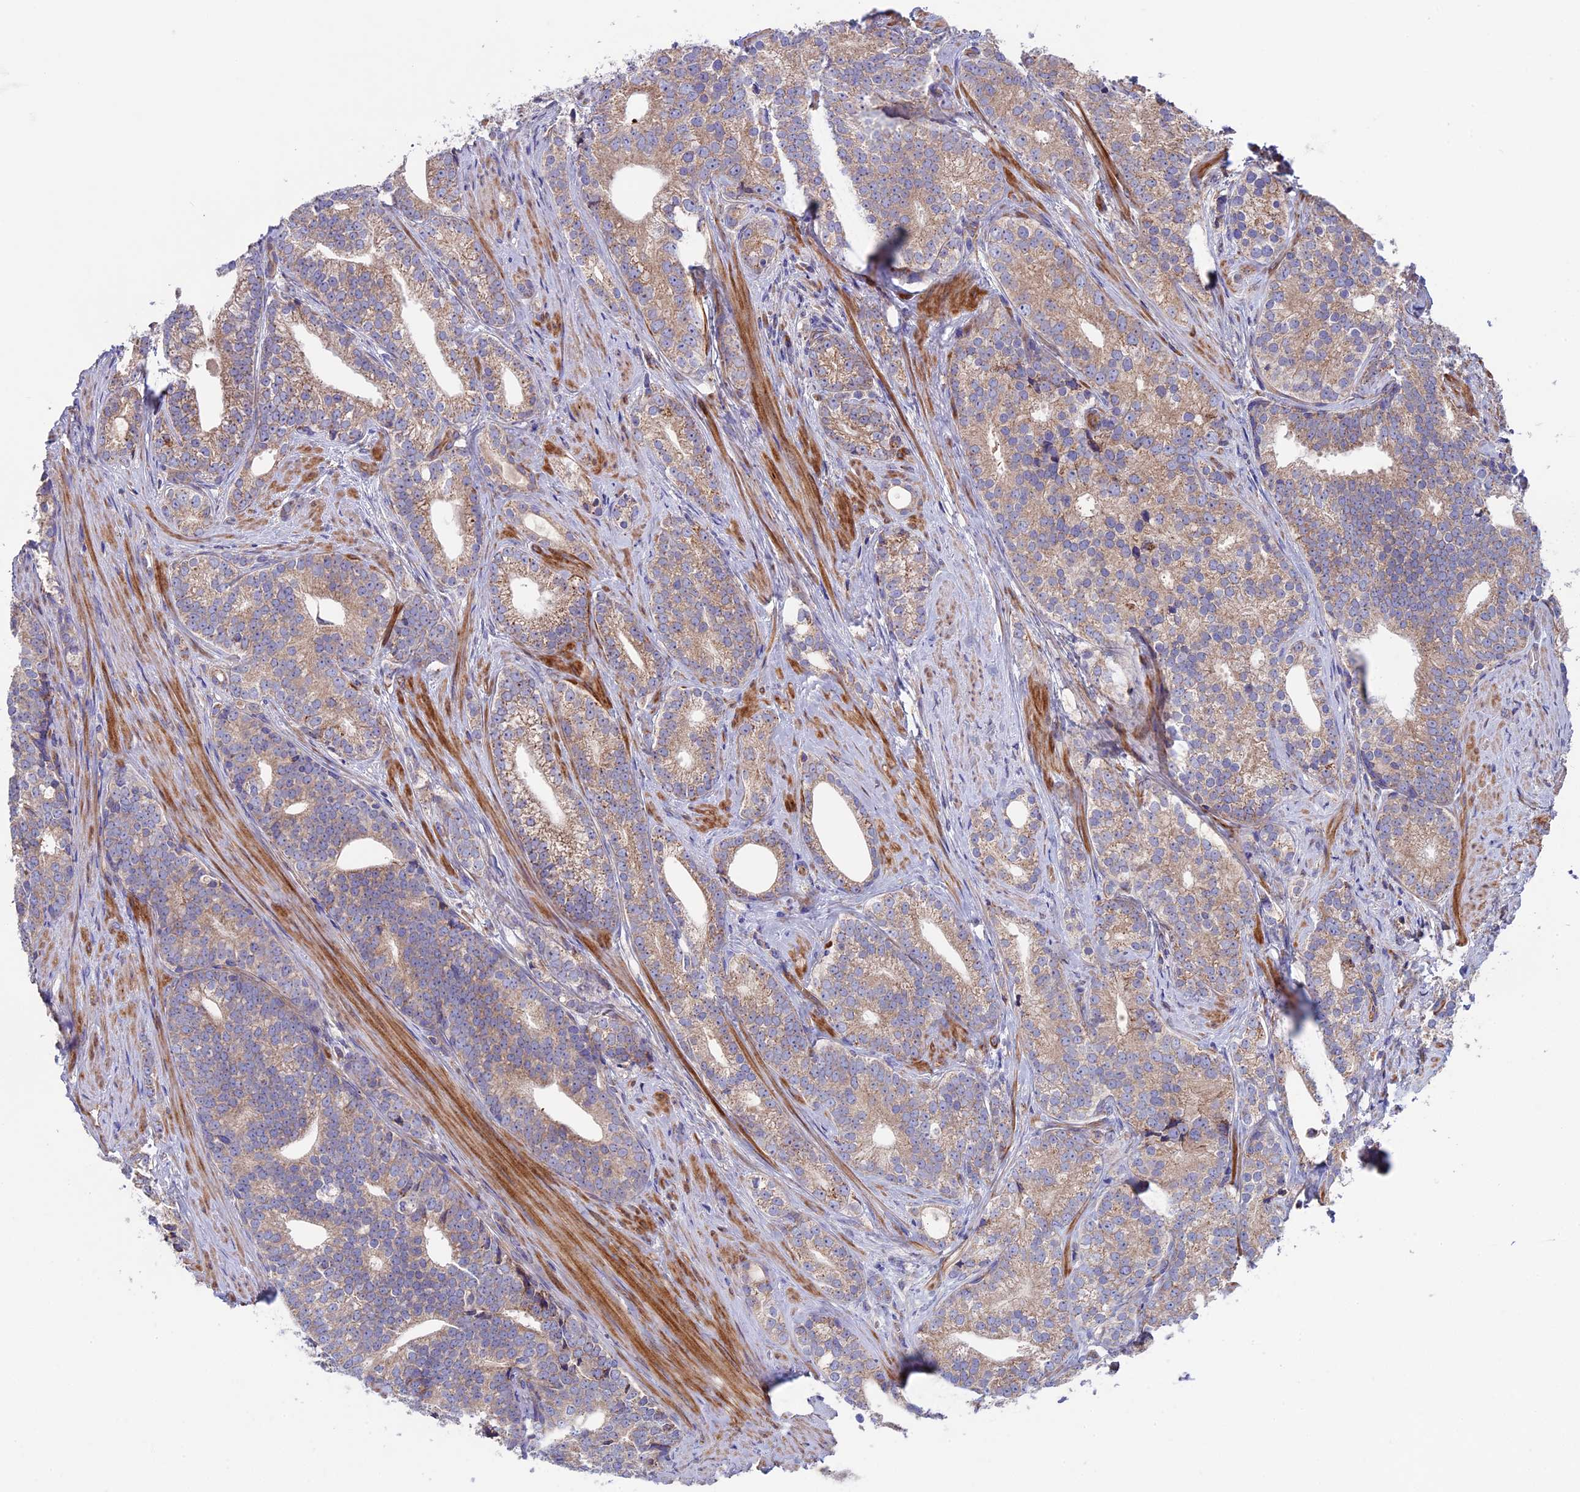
{"staining": {"intensity": "moderate", "quantity": ">75%", "location": "cytoplasmic/membranous"}, "tissue": "prostate cancer", "cell_type": "Tumor cells", "image_type": "cancer", "snomed": [{"axis": "morphology", "description": "Adenocarcinoma, Low grade"}, {"axis": "topography", "description": "Prostate"}], "caption": "Prostate cancer (low-grade adenocarcinoma) was stained to show a protein in brown. There is medium levels of moderate cytoplasmic/membranous positivity in approximately >75% of tumor cells.", "gene": "SLC15A5", "patient": {"sex": "male", "age": 71}}